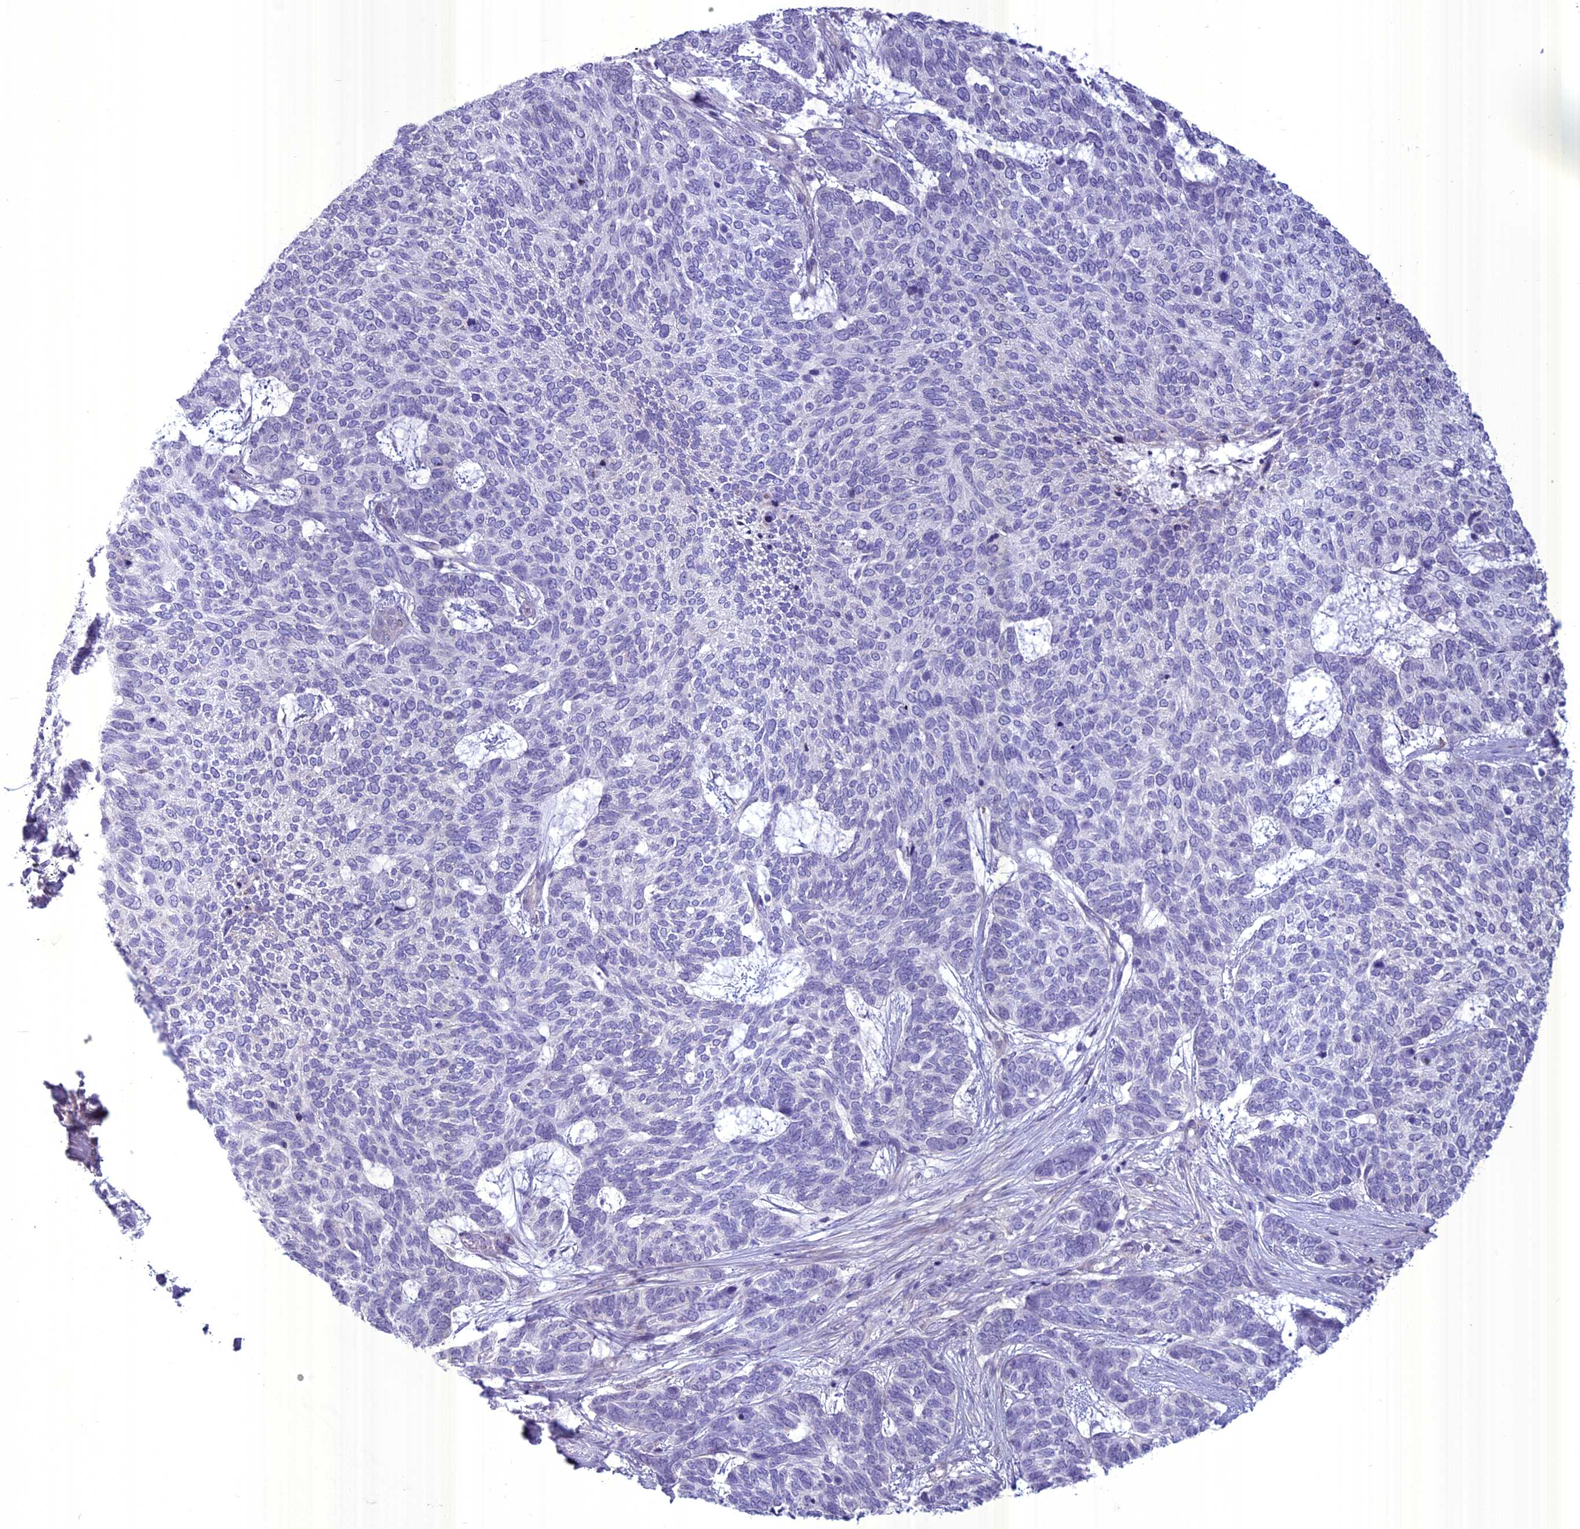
{"staining": {"intensity": "negative", "quantity": "none", "location": "none"}, "tissue": "skin cancer", "cell_type": "Tumor cells", "image_type": "cancer", "snomed": [{"axis": "morphology", "description": "Basal cell carcinoma"}, {"axis": "topography", "description": "Skin"}], "caption": "IHC histopathology image of human basal cell carcinoma (skin) stained for a protein (brown), which exhibits no expression in tumor cells.", "gene": "SPHKAP", "patient": {"sex": "female", "age": 65}}